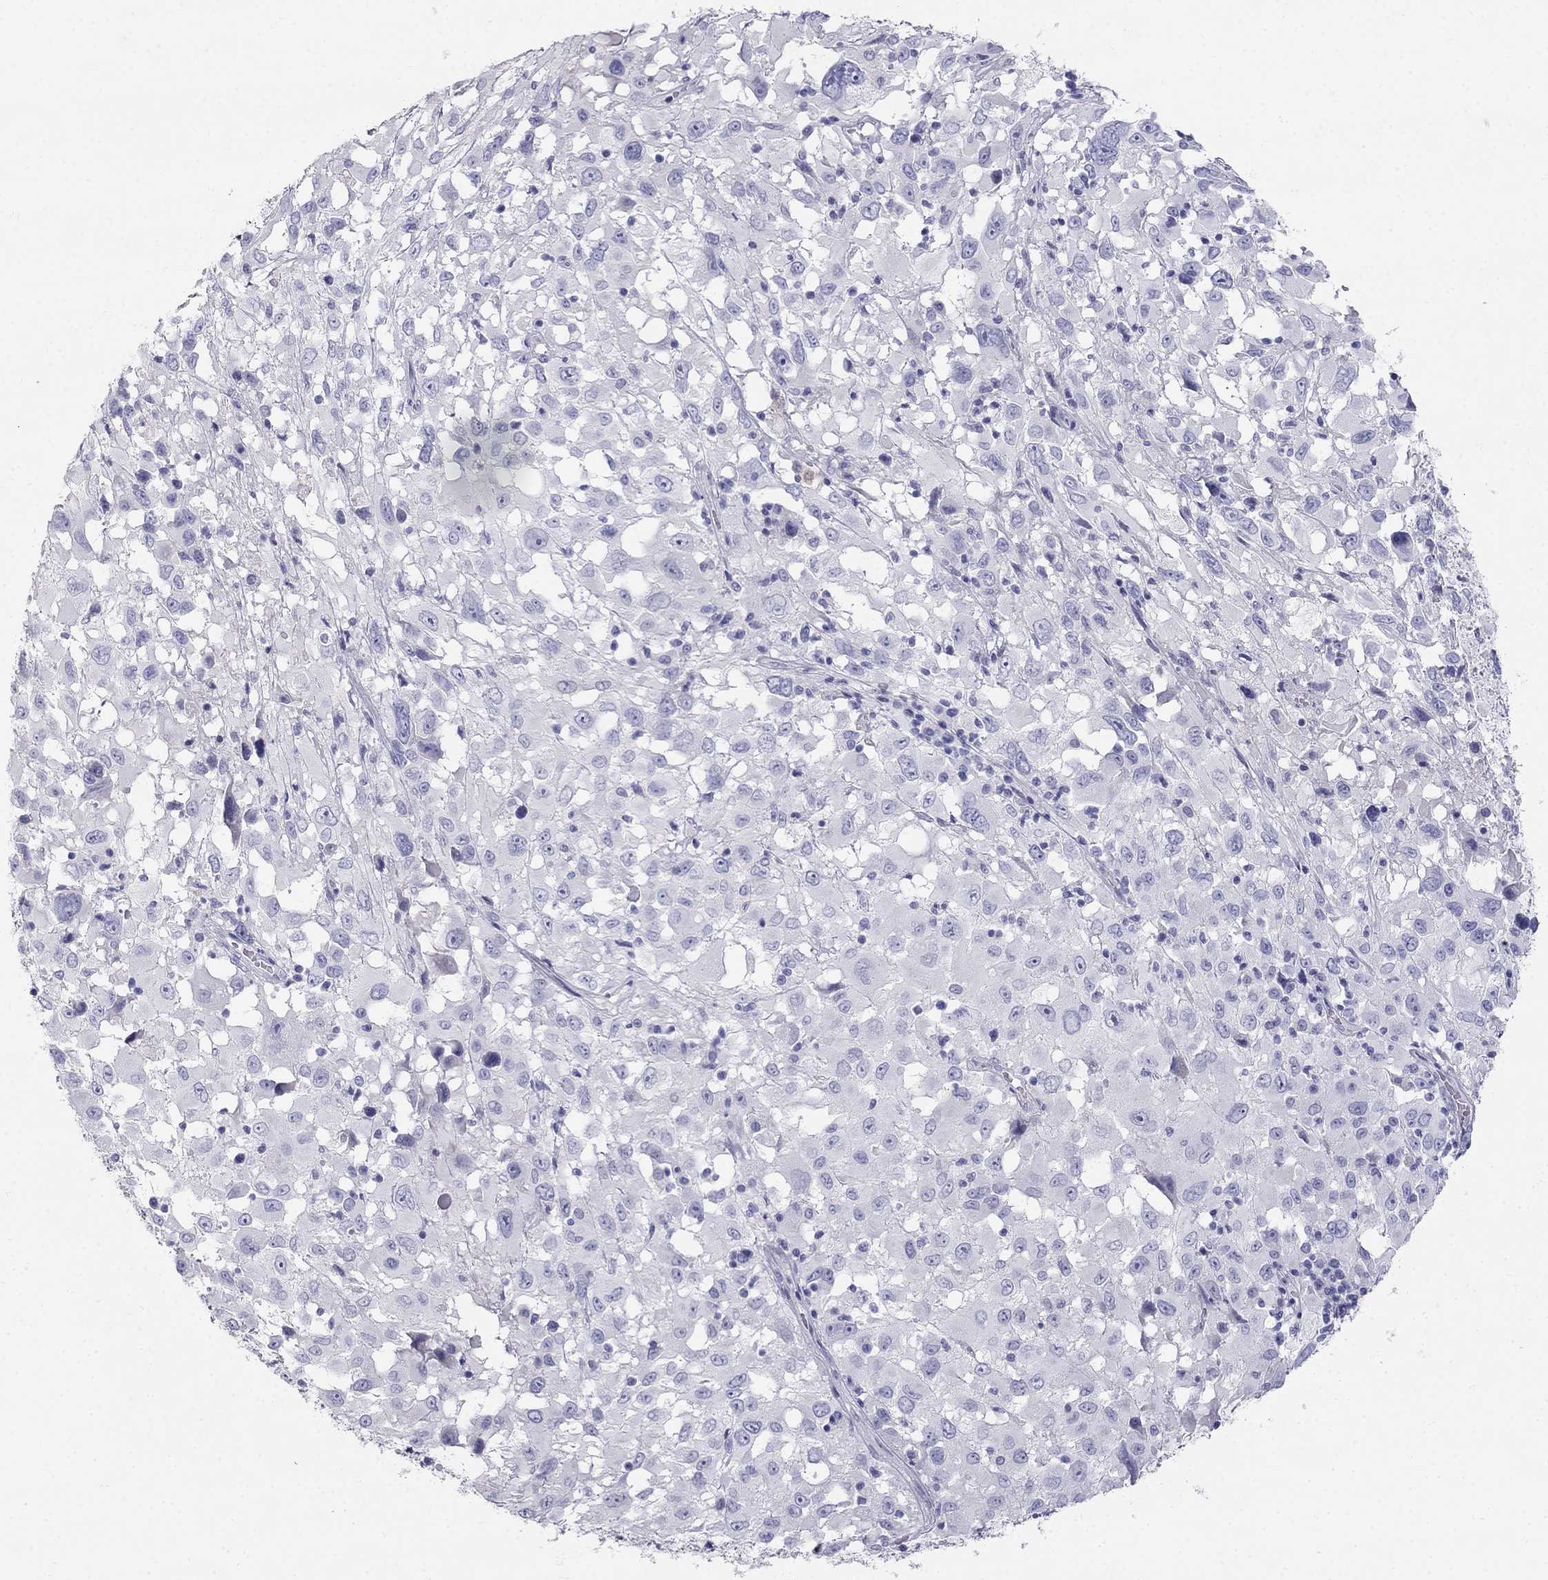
{"staining": {"intensity": "negative", "quantity": "none", "location": "none"}, "tissue": "melanoma", "cell_type": "Tumor cells", "image_type": "cancer", "snomed": [{"axis": "morphology", "description": "Malignant melanoma, Metastatic site"}, {"axis": "topography", "description": "Soft tissue"}], "caption": "This is a histopathology image of immunohistochemistry staining of malignant melanoma (metastatic site), which shows no expression in tumor cells.", "gene": "RFLNA", "patient": {"sex": "male", "age": 50}}